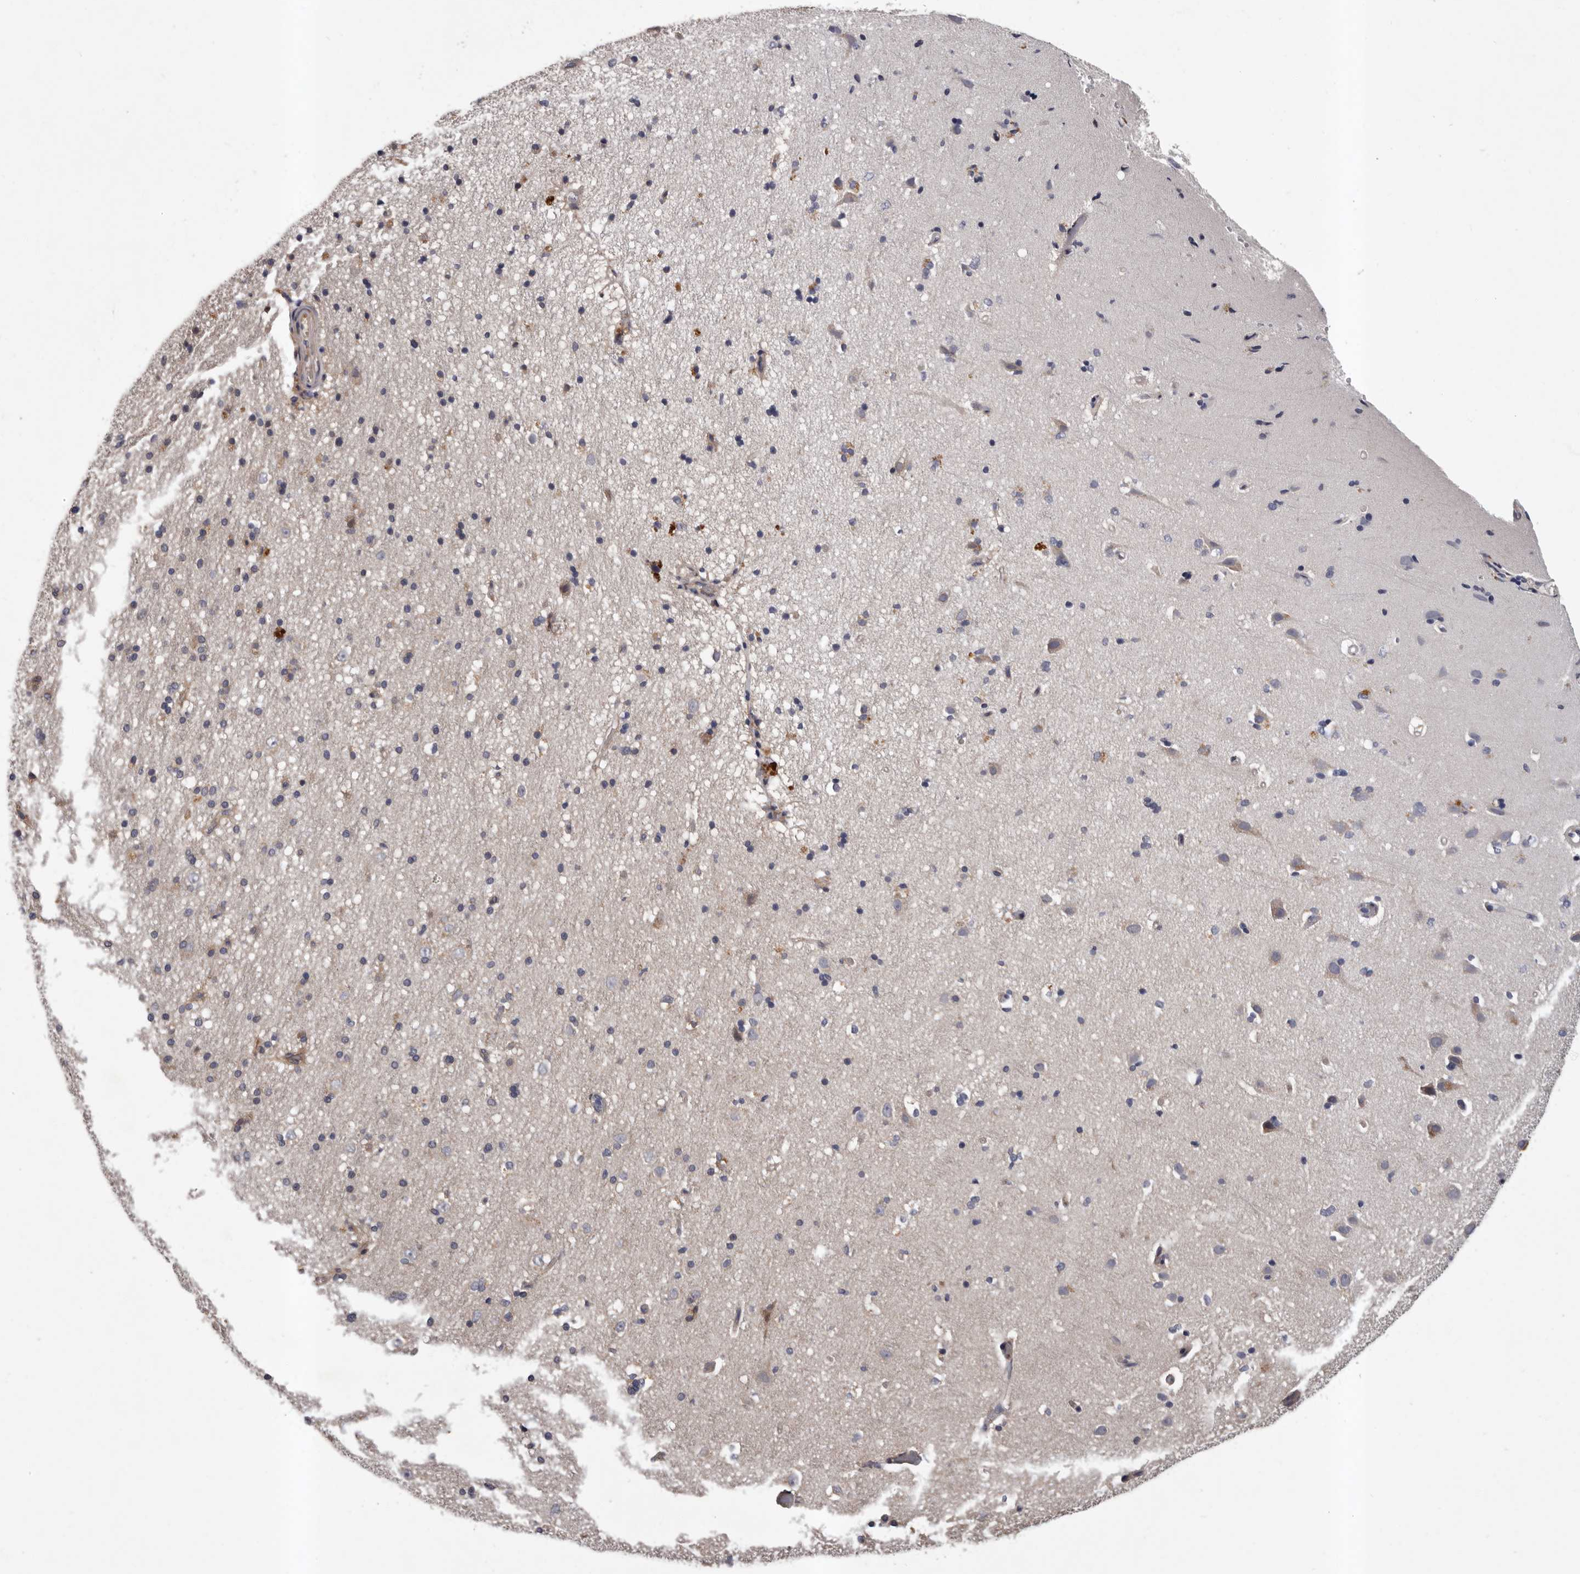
{"staining": {"intensity": "negative", "quantity": "none", "location": "none"}, "tissue": "cerebral cortex", "cell_type": "Endothelial cells", "image_type": "normal", "snomed": [{"axis": "morphology", "description": "Normal tissue, NOS"}, {"axis": "topography", "description": "Cerebral cortex"}], "caption": "A histopathology image of human cerebral cortex is negative for staining in endothelial cells. (DAB (3,3'-diaminobenzidine) immunohistochemistry (IHC) visualized using brightfield microscopy, high magnification).", "gene": "PRKD1", "patient": {"sex": "male", "age": 34}}